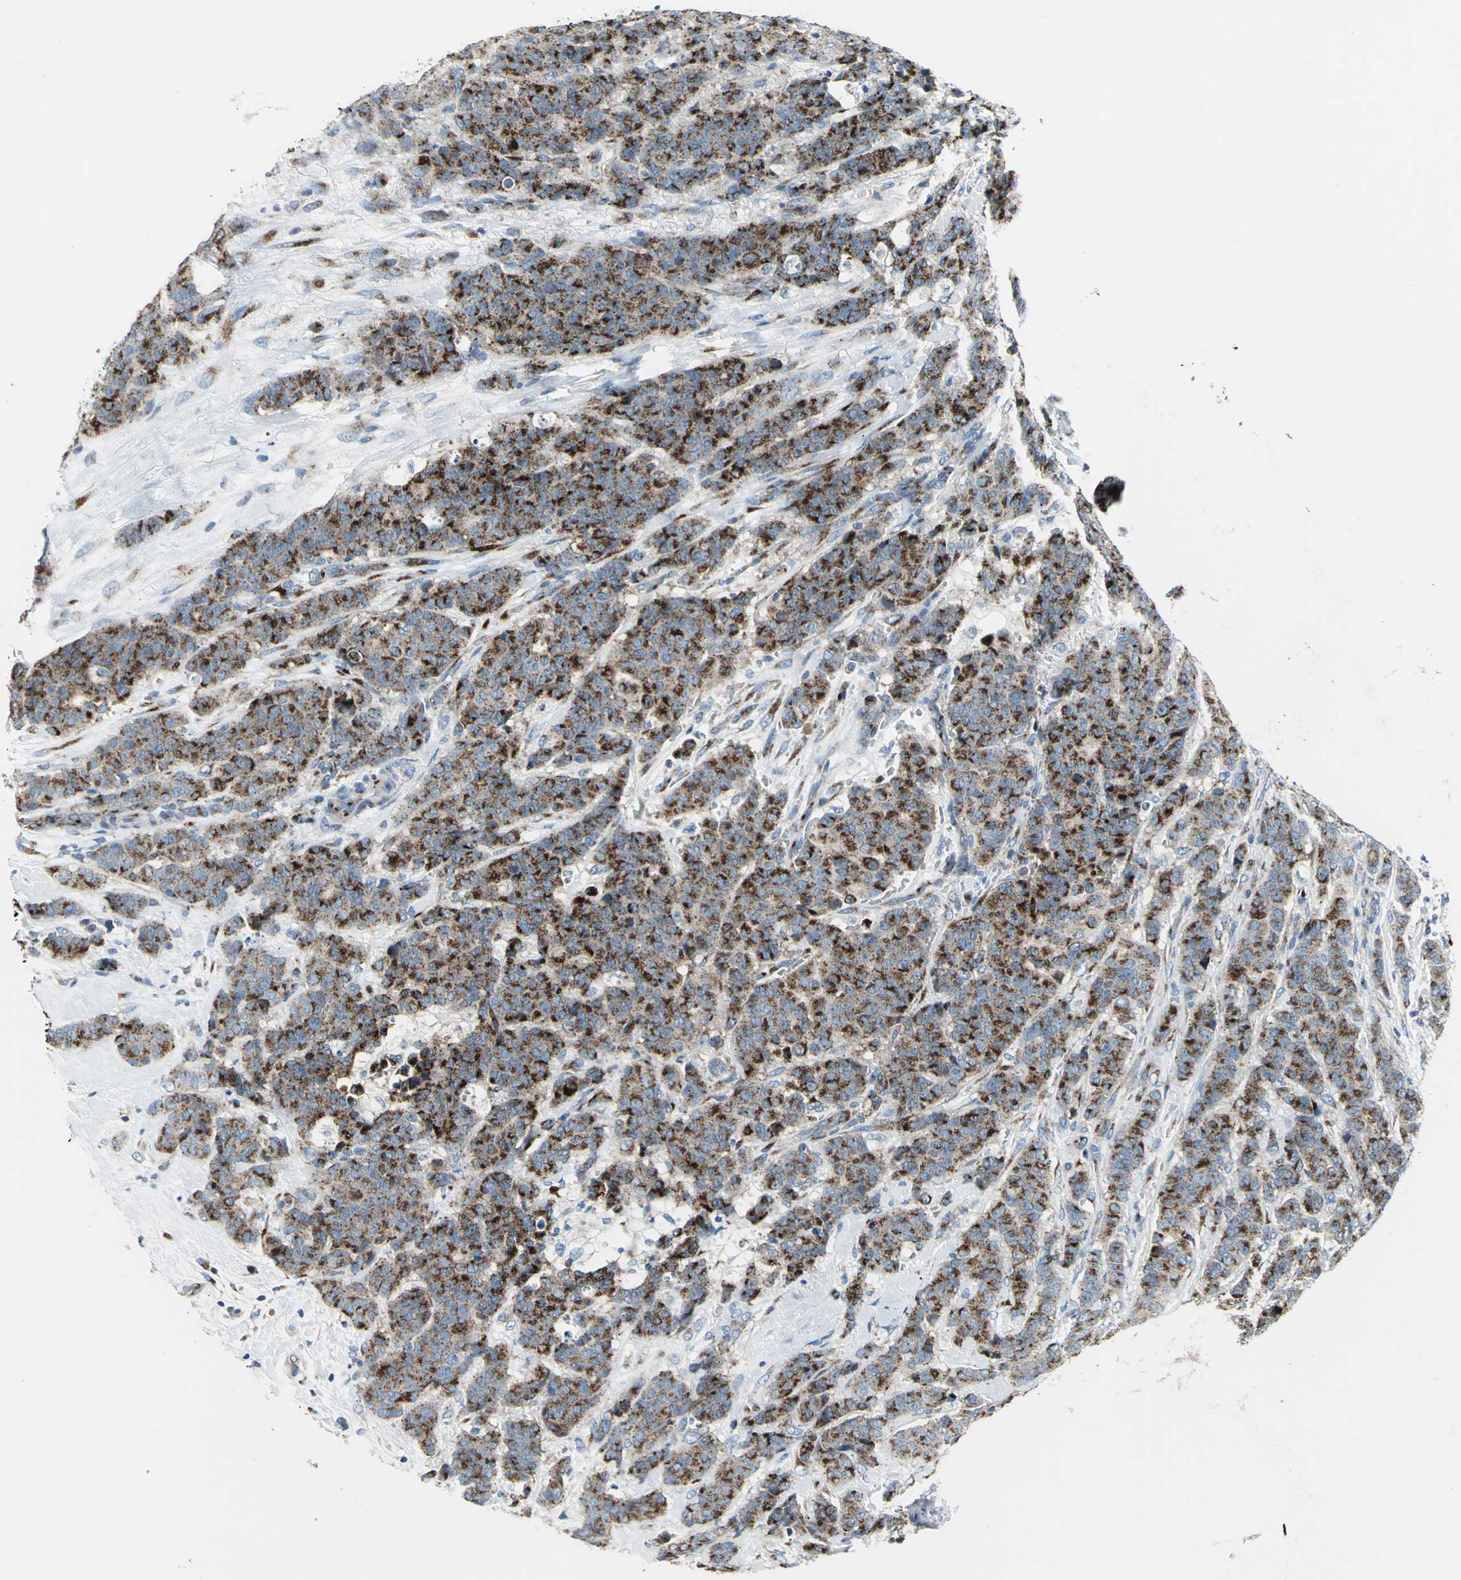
{"staining": {"intensity": "strong", "quantity": ">75%", "location": "cytoplasmic/membranous"}, "tissue": "breast cancer", "cell_type": "Tumor cells", "image_type": "cancer", "snomed": [{"axis": "morphology", "description": "Duct carcinoma"}, {"axis": "topography", "description": "Breast"}], "caption": "Immunohistochemical staining of human breast cancer (intraductal carcinoma) reveals high levels of strong cytoplasmic/membranous protein expression in approximately >75% of tumor cells.", "gene": "GPR3", "patient": {"sex": "female", "age": 40}}